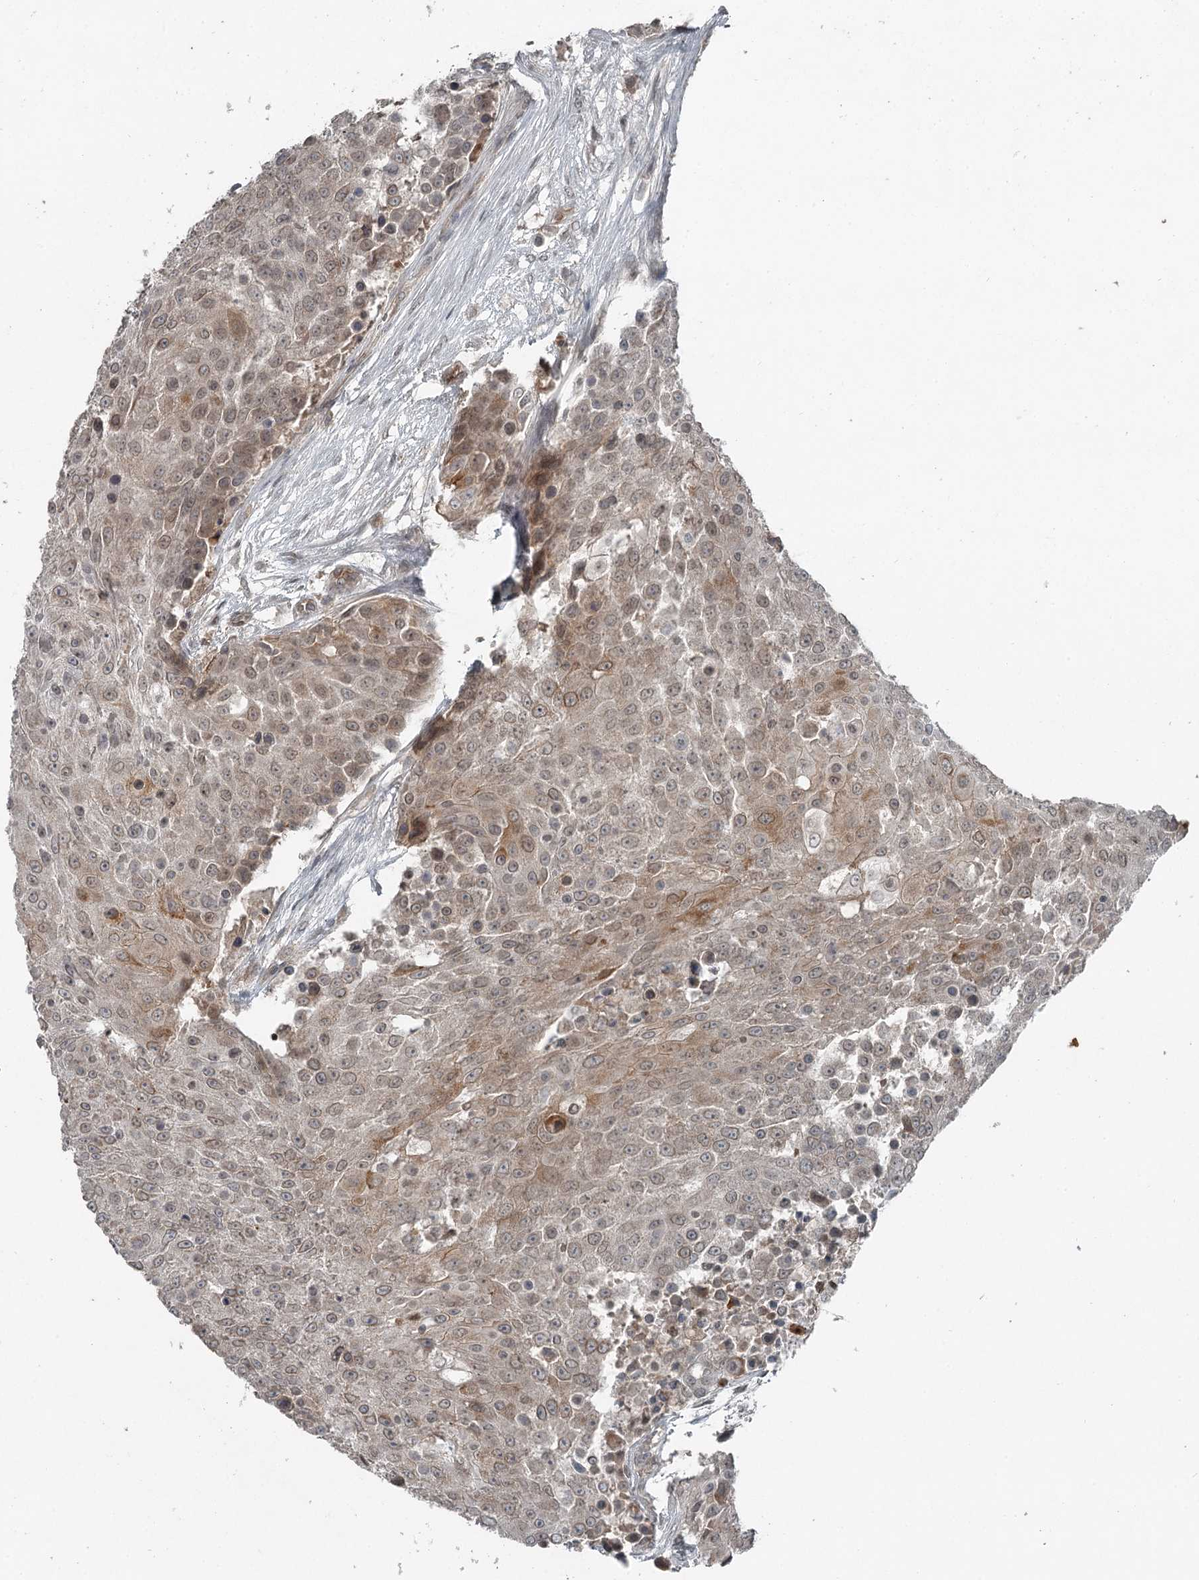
{"staining": {"intensity": "weak", "quantity": "25%-75%", "location": "cytoplasmic/membranous"}, "tissue": "urothelial cancer", "cell_type": "Tumor cells", "image_type": "cancer", "snomed": [{"axis": "morphology", "description": "Urothelial carcinoma, High grade"}, {"axis": "topography", "description": "Urinary bladder"}], "caption": "About 25%-75% of tumor cells in human high-grade urothelial carcinoma demonstrate weak cytoplasmic/membranous protein staining as visualized by brown immunohistochemical staining.", "gene": "SLC39A8", "patient": {"sex": "female", "age": 63}}